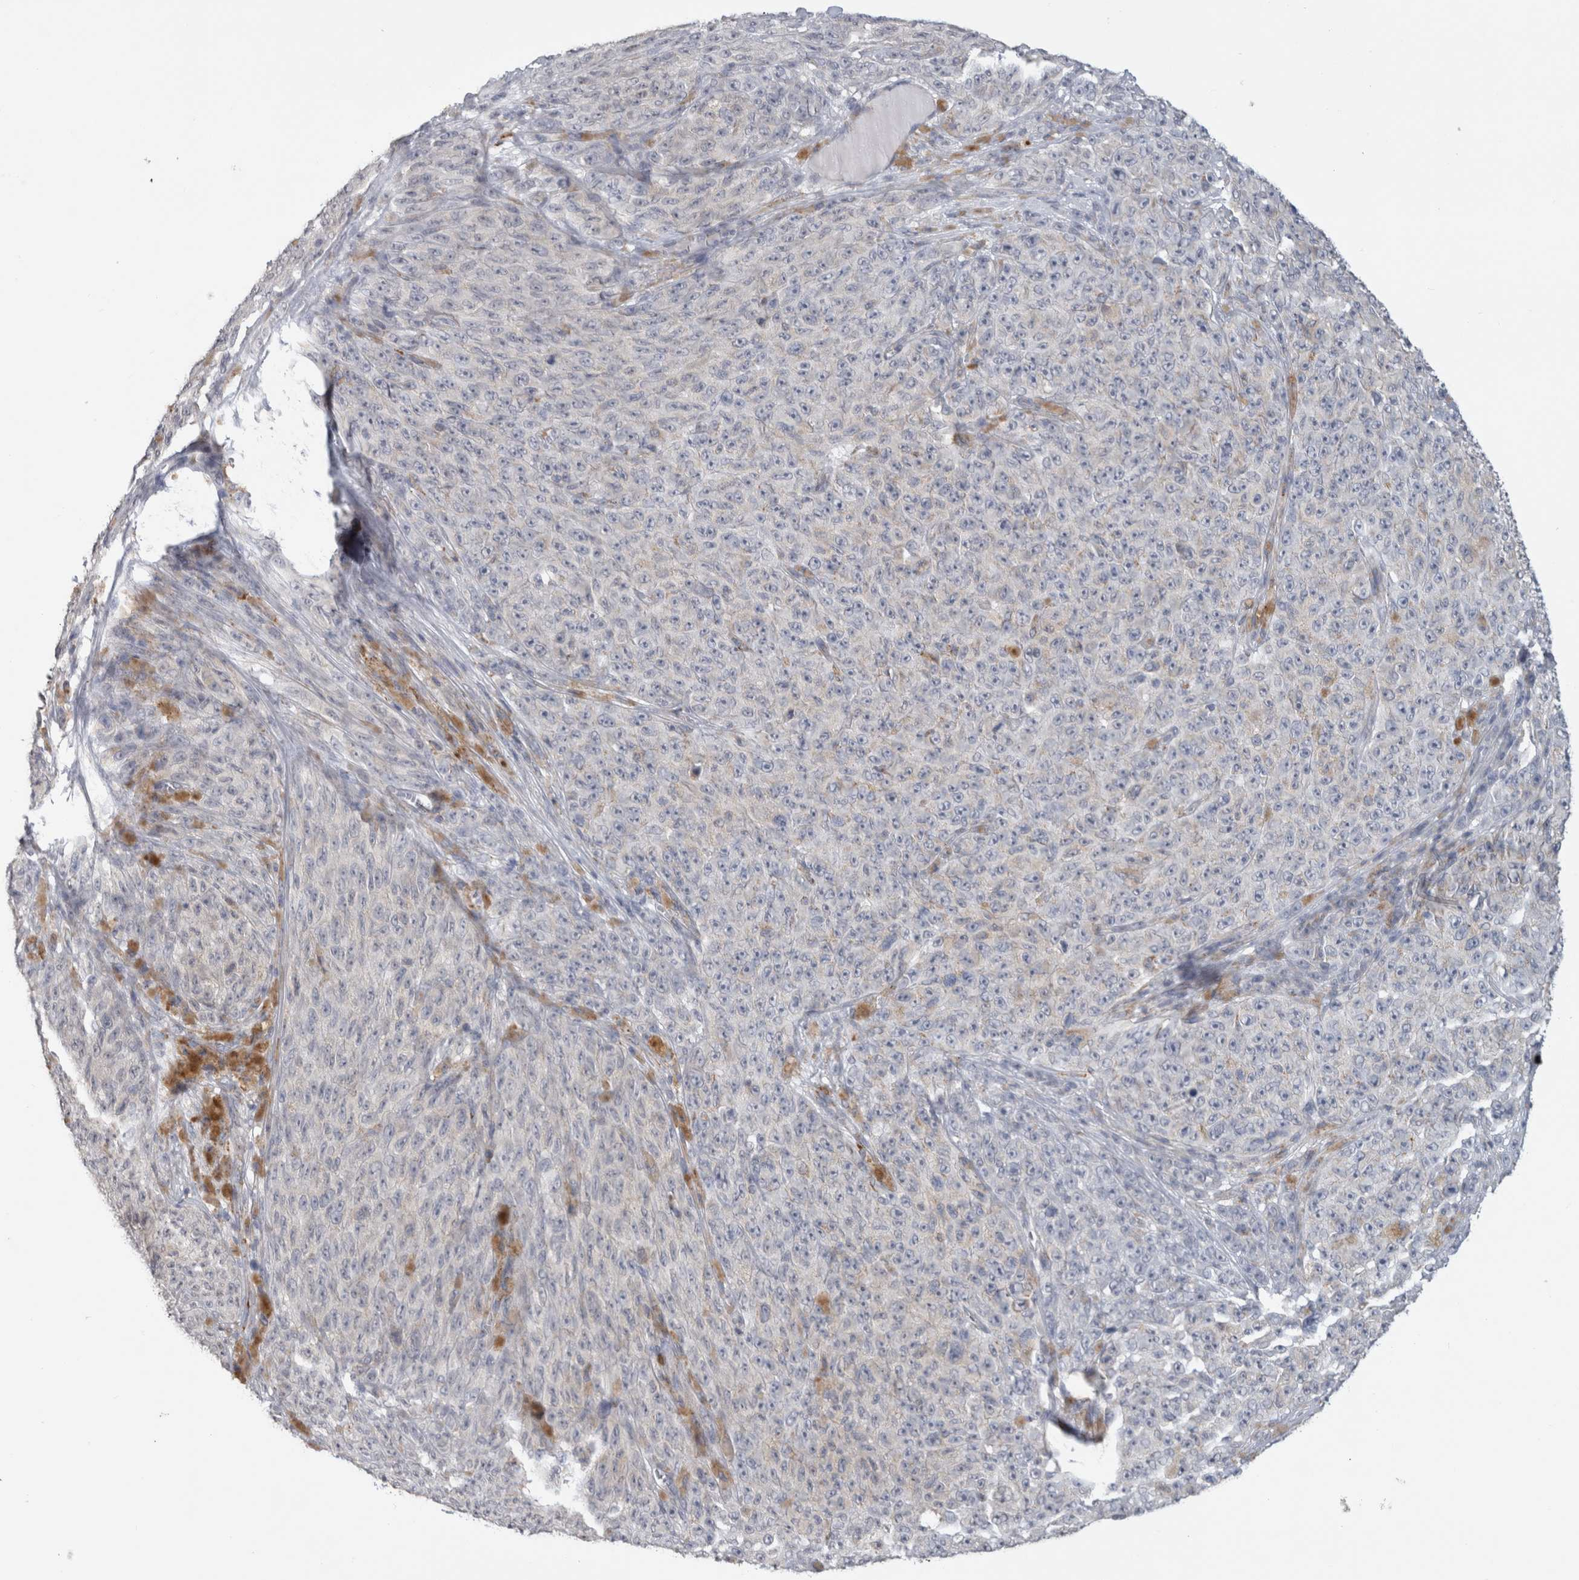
{"staining": {"intensity": "negative", "quantity": "none", "location": "none"}, "tissue": "melanoma", "cell_type": "Tumor cells", "image_type": "cancer", "snomed": [{"axis": "morphology", "description": "Malignant melanoma, NOS"}, {"axis": "topography", "description": "Skin"}], "caption": "Melanoma was stained to show a protein in brown. There is no significant expression in tumor cells.", "gene": "RAB18", "patient": {"sex": "female", "age": 82}}